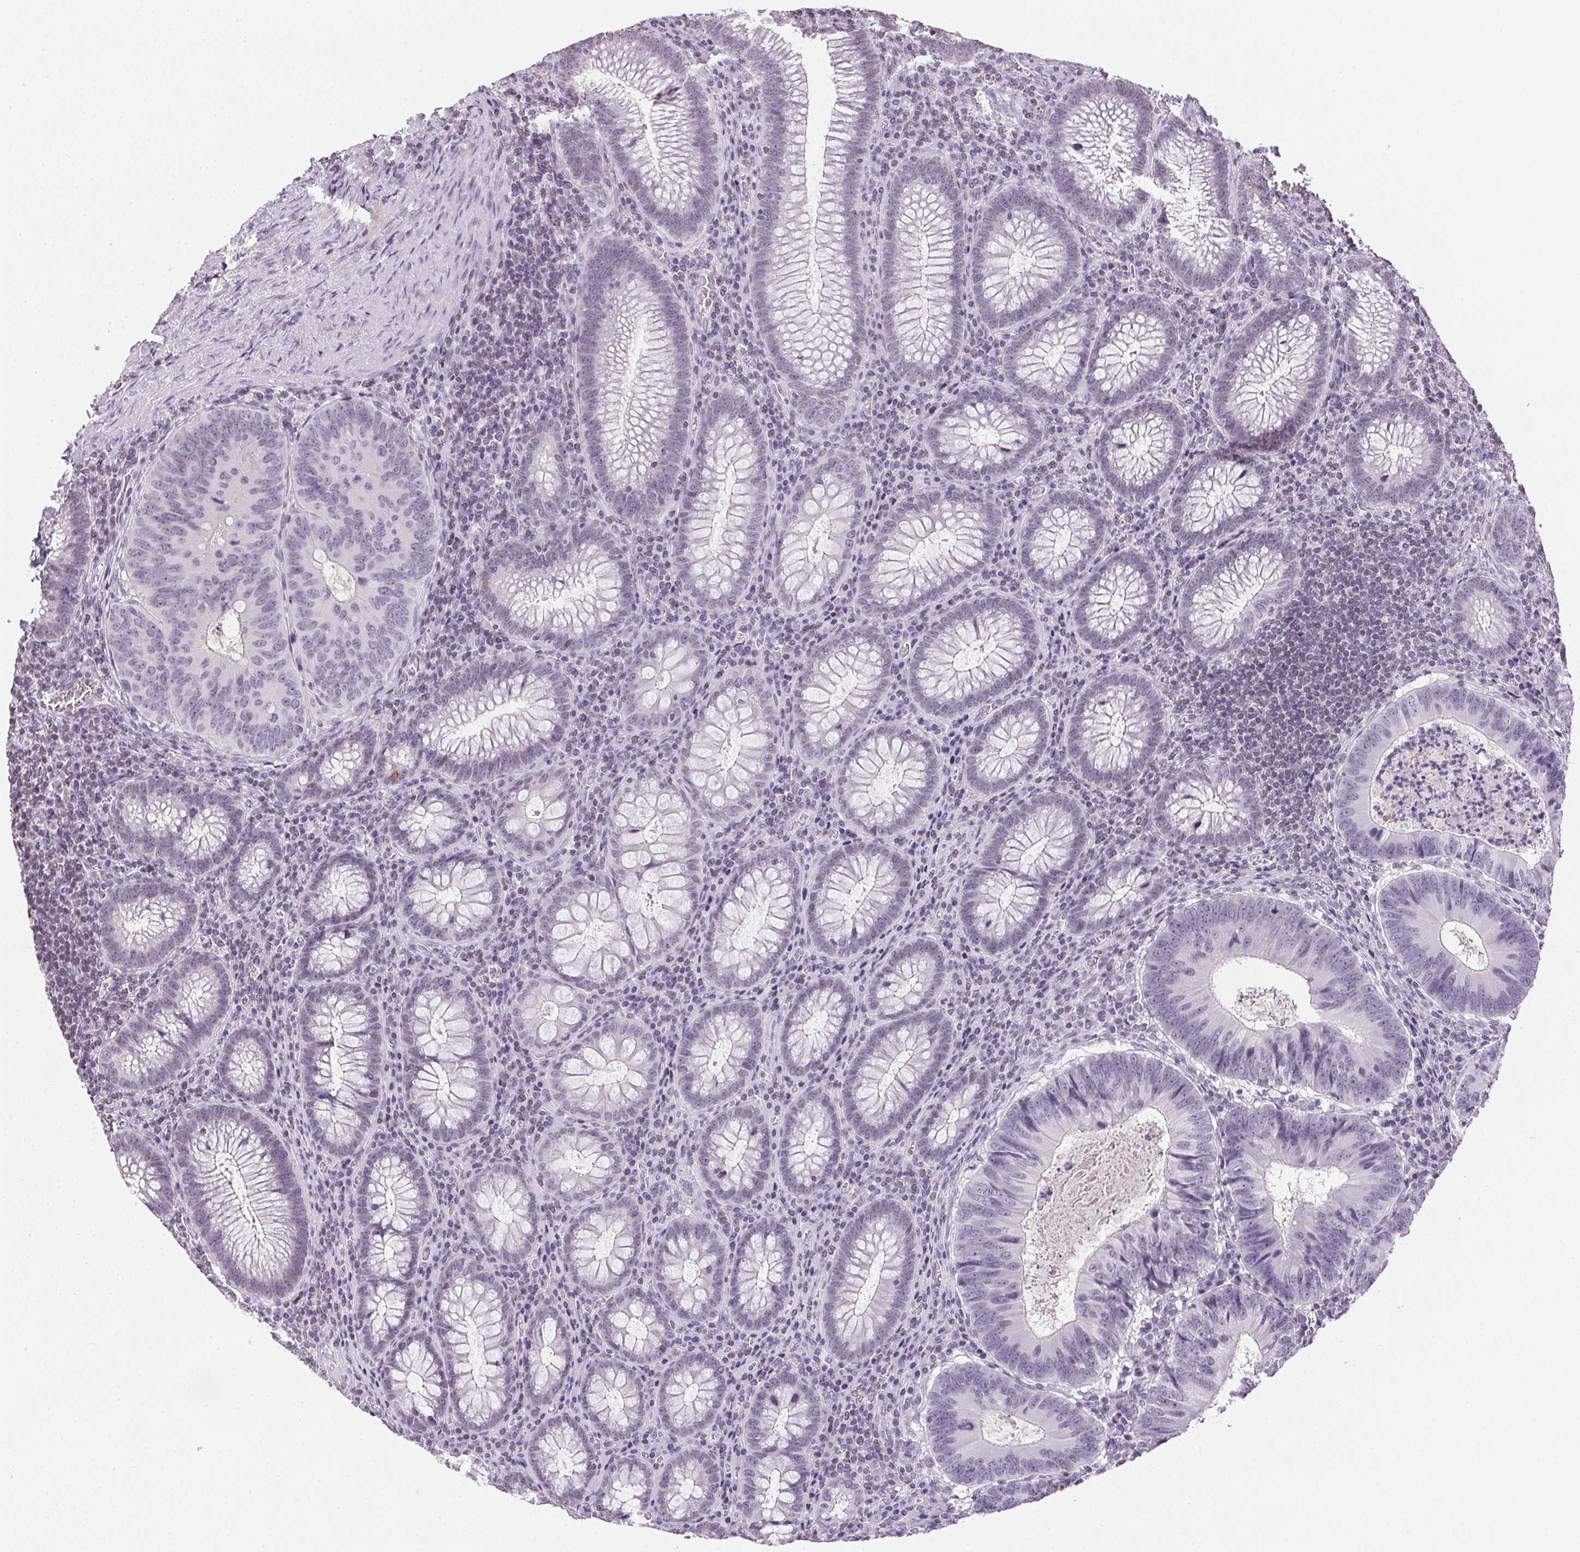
{"staining": {"intensity": "negative", "quantity": "none", "location": "none"}, "tissue": "colorectal cancer", "cell_type": "Tumor cells", "image_type": "cancer", "snomed": [{"axis": "morphology", "description": "Adenocarcinoma, NOS"}, {"axis": "topography", "description": "Colon"}], "caption": "Colorectal adenocarcinoma was stained to show a protein in brown. There is no significant expression in tumor cells.", "gene": "PRL", "patient": {"sex": "male", "age": 67}}